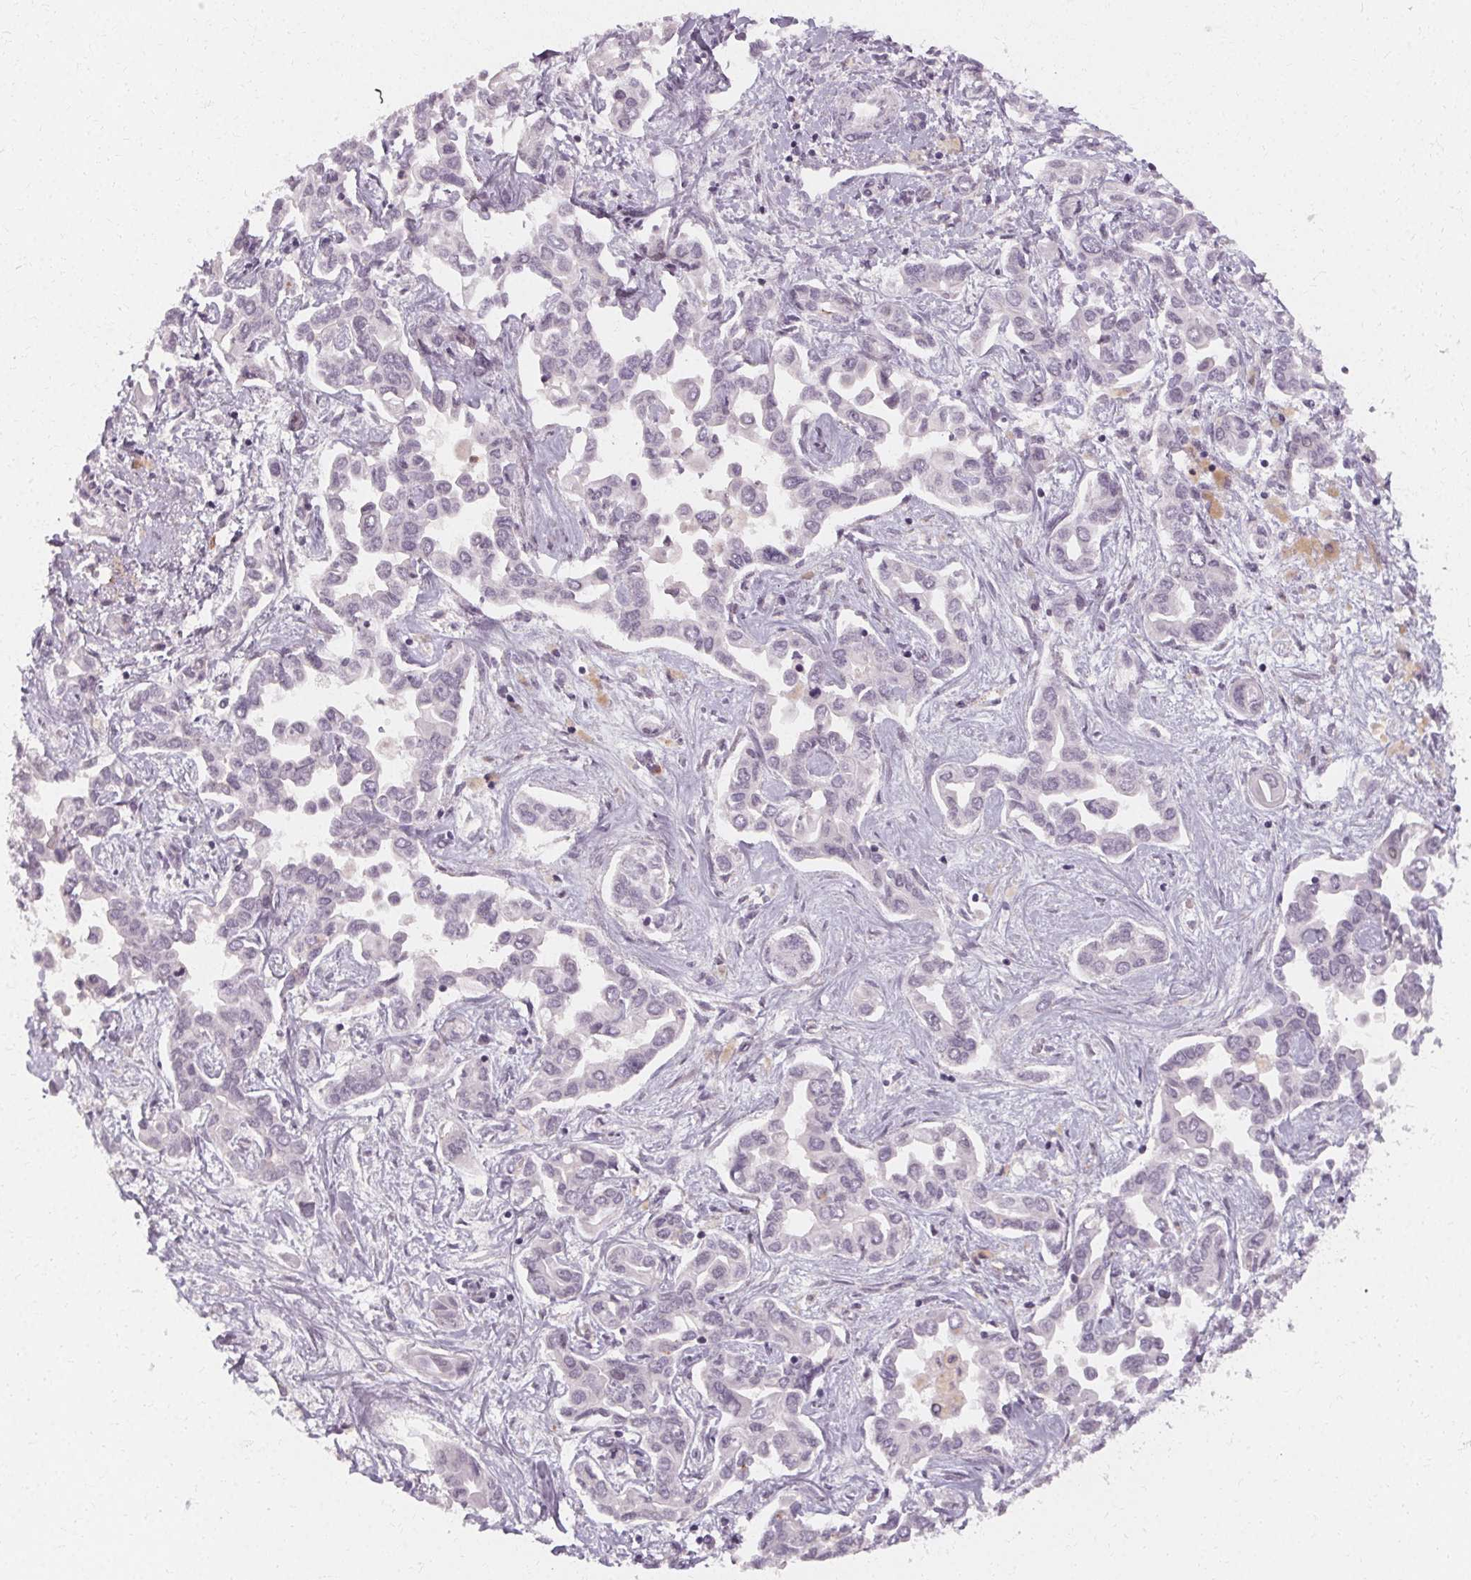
{"staining": {"intensity": "negative", "quantity": "none", "location": "none"}, "tissue": "liver cancer", "cell_type": "Tumor cells", "image_type": "cancer", "snomed": [{"axis": "morphology", "description": "Cholangiocarcinoma"}, {"axis": "topography", "description": "Liver"}], "caption": "Immunohistochemistry (IHC) photomicrograph of liver cancer (cholangiocarcinoma) stained for a protein (brown), which demonstrates no positivity in tumor cells. (Brightfield microscopy of DAB immunohistochemistry (IHC) at high magnification).", "gene": "CLCNKB", "patient": {"sex": "female", "age": 64}}